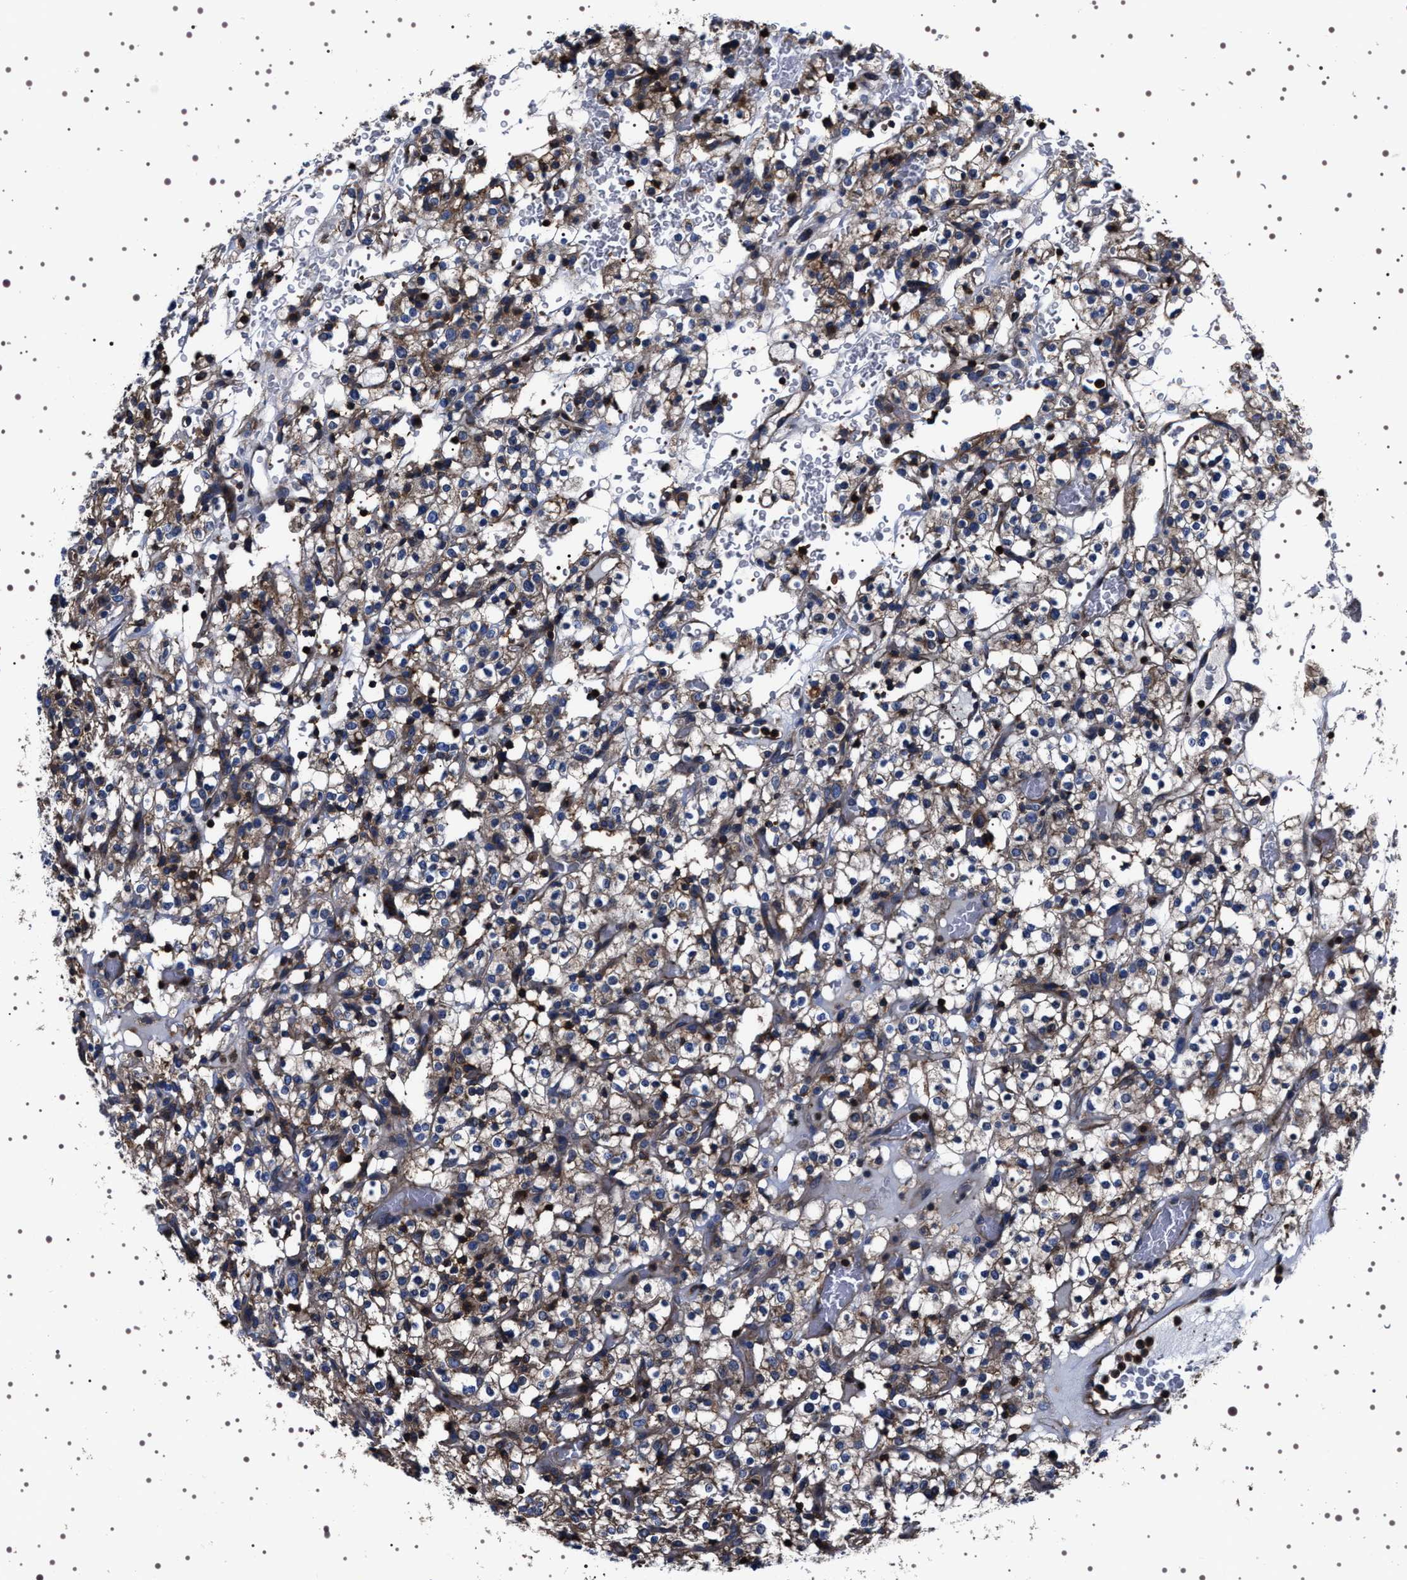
{"staining": {"intensity": "weak", "quantity": "<25%", "location": "cytoplasmic/membranous"}, "tissue": "renal cancer", "cell_type": "Tumor cells", "image_type": "cancer", "snomed": [{"axis": "morphology", "description": "Normal tissue, NOS"}, {"axis": "morphology", "description": "Adenocarcinoma, NOS"}, {"axis": "topography", "description": "Kidney"}], "caption": "Image shows no significant protein staining in tumor cells of renal cancer (adenocarcinoma).", "gene": "WDR1", "patient": {"sex": "female", "age": 72}}